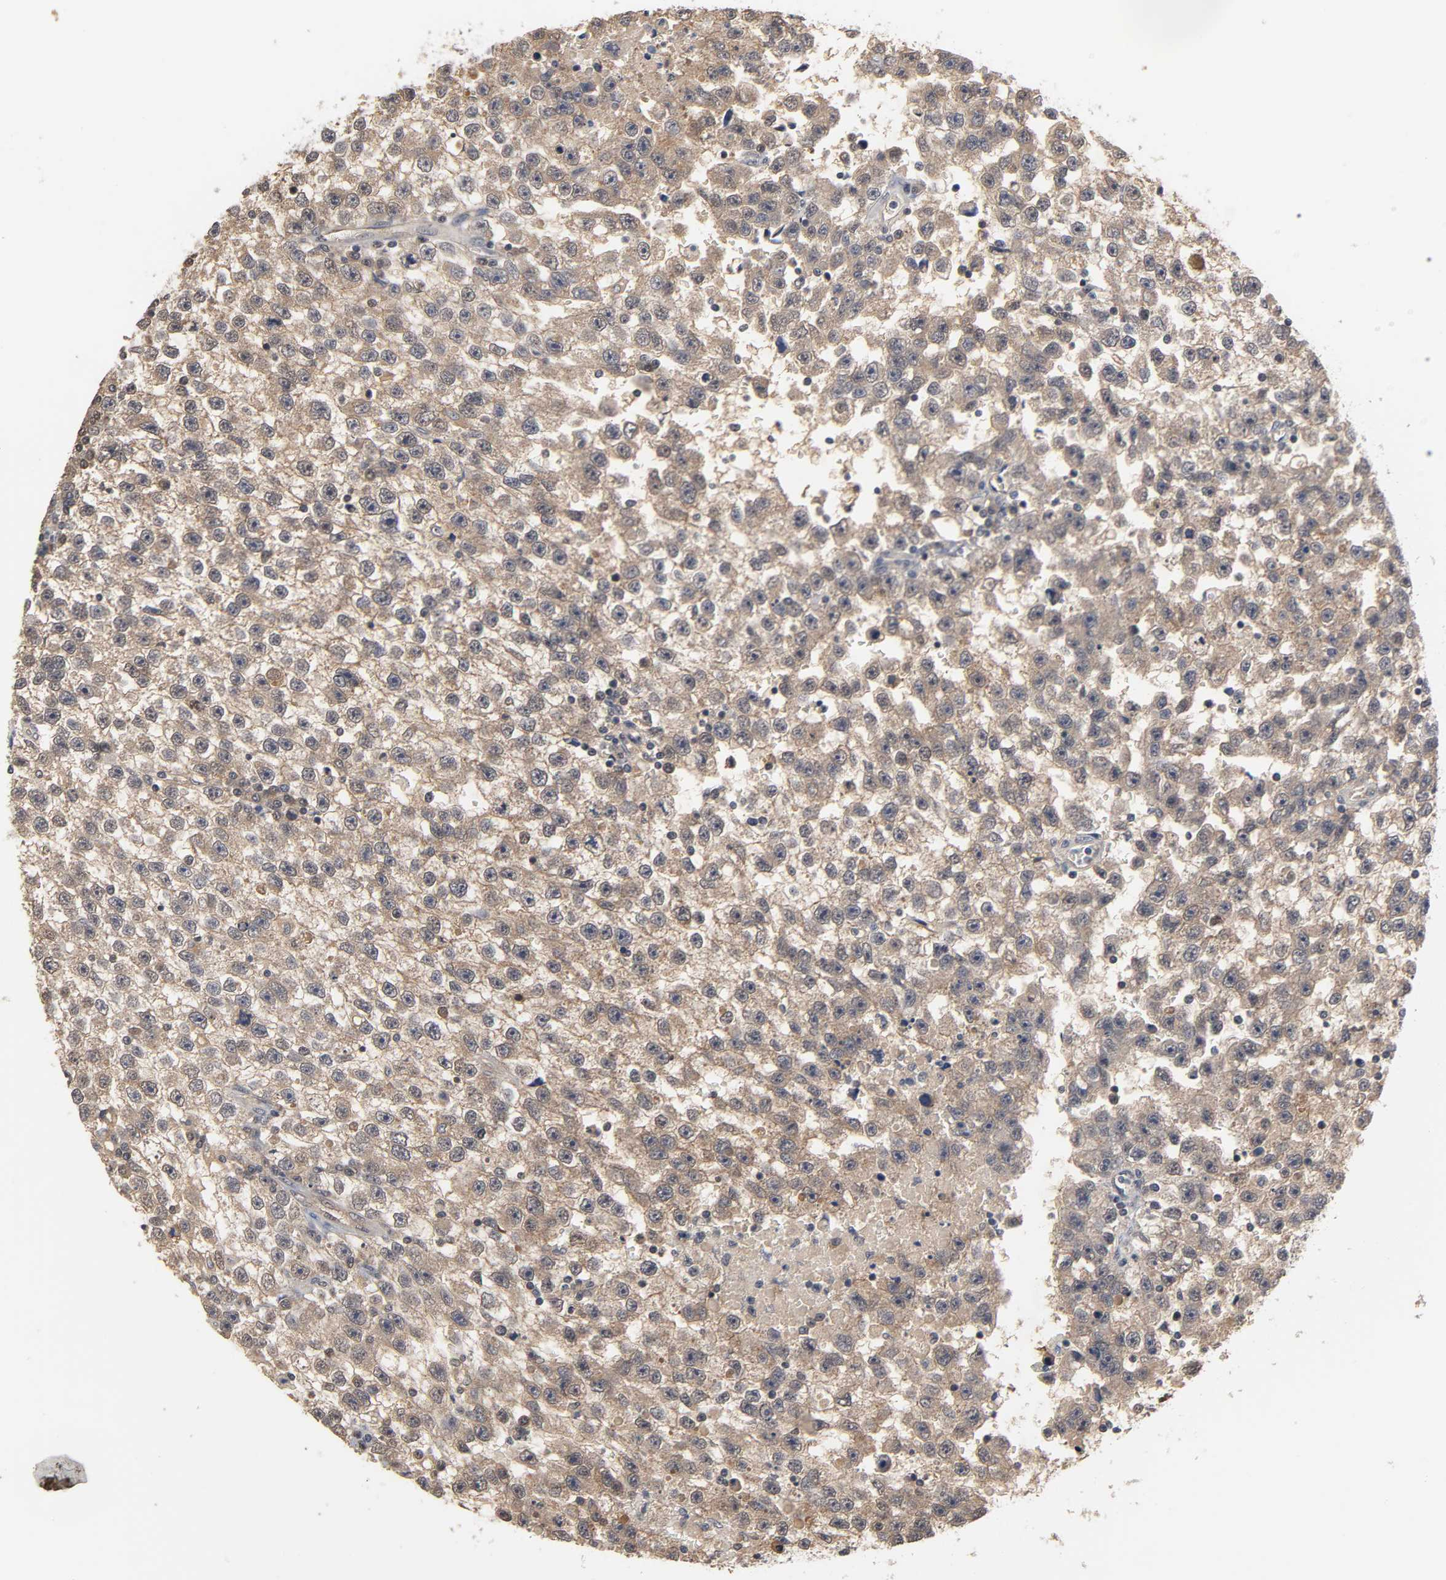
{"staining": {"intensity": "moderate", "quantity": ">75%", "location": "cytoplasmic/membranous"}, "tissue": "testis cancer", "cell_type": "Tumor cells", "image_type": "cancer", "snomed": [{"axis": "morphology", "description": "Seminoma, NOS"}, {"axis": "topography", "description": "Testis"}], "caption": "The immunohistochemical stain labels moderate cytoplasmic/membranous positivity in tumor cells of testis cancer tissue.", "gene": "HTR1E", "patient": {"sex": "male", "age": 33}}